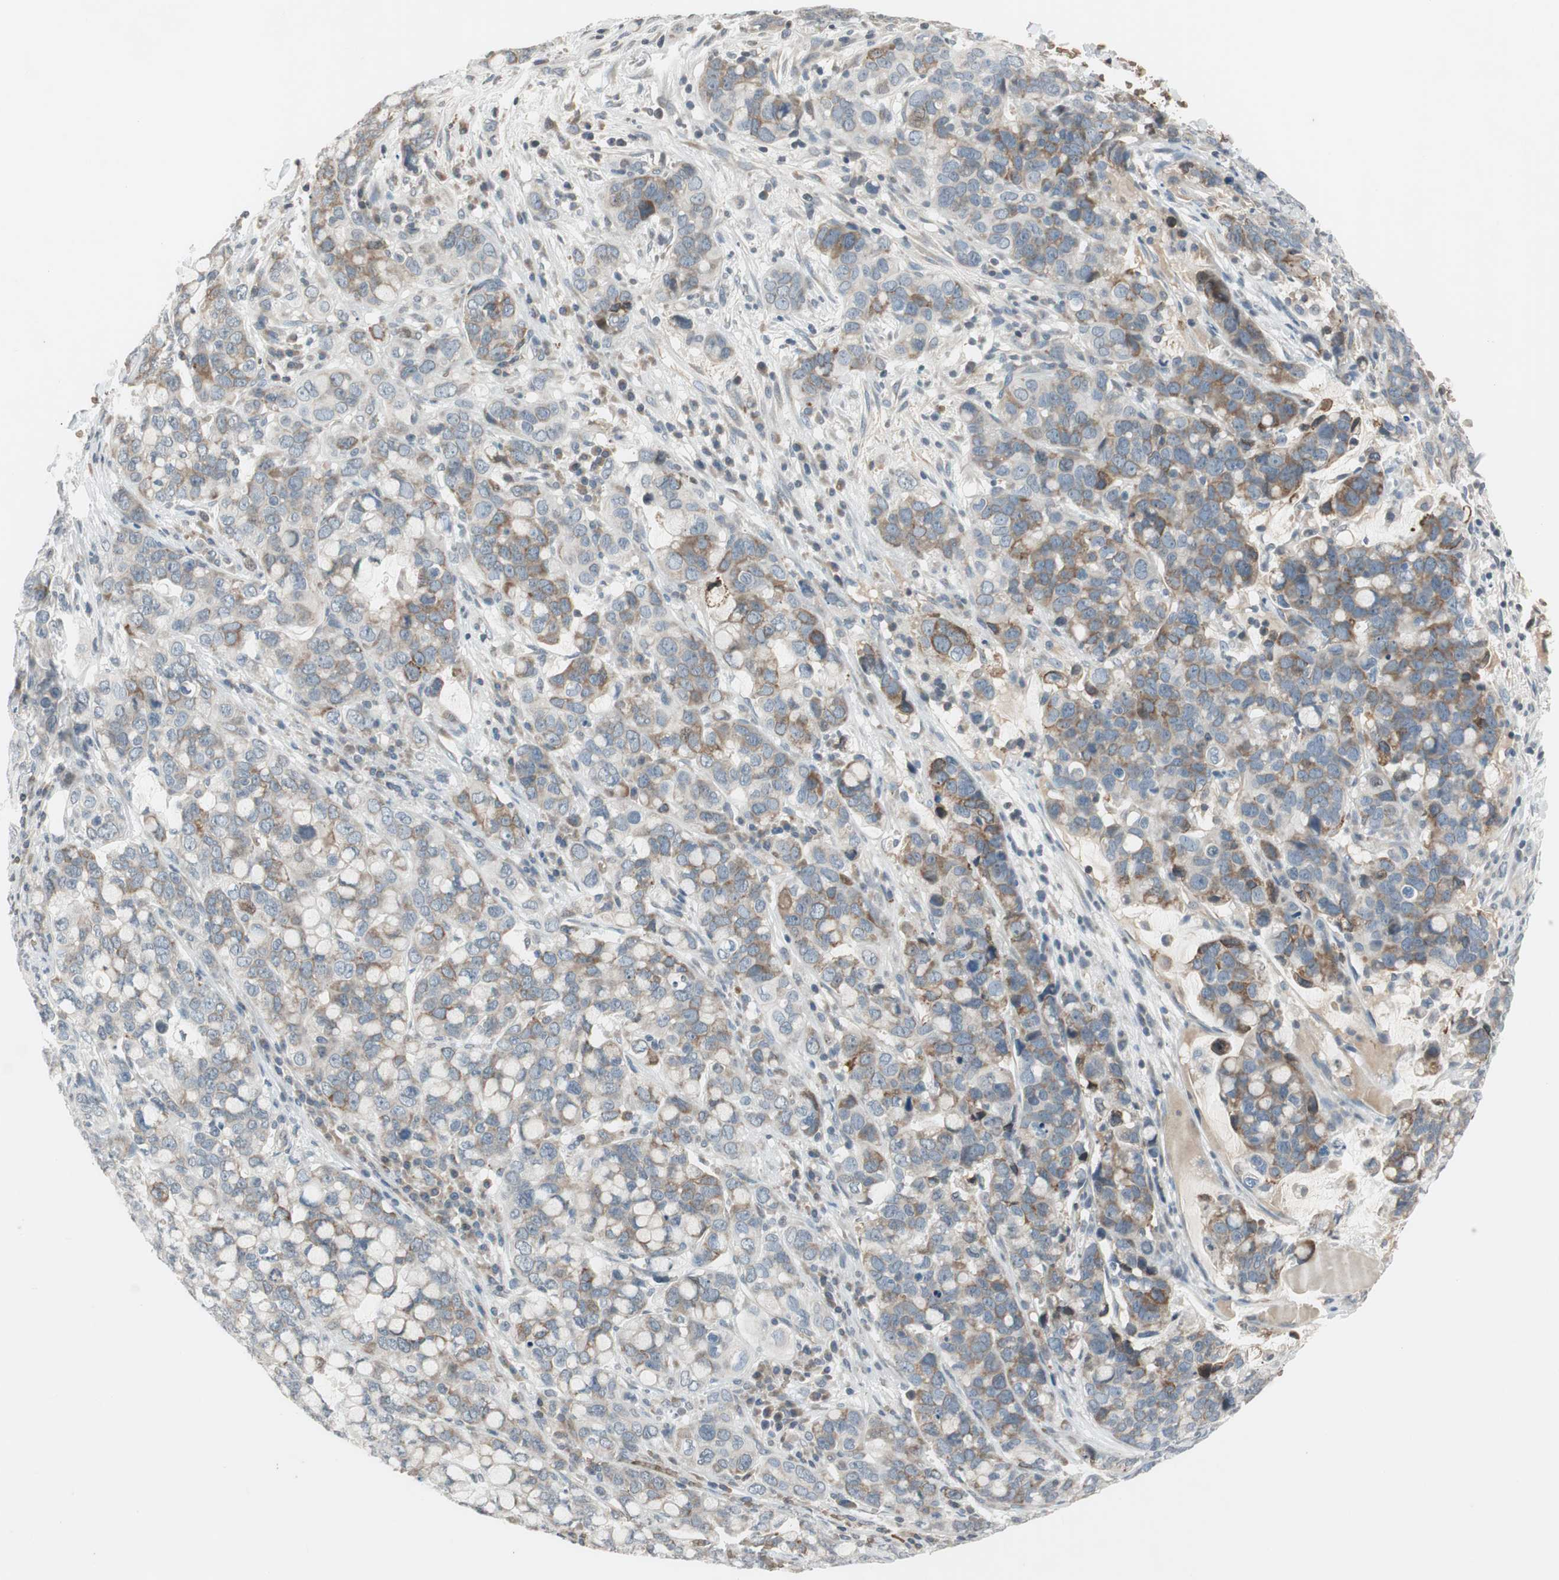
{"staining": {"intensity": "moderate", "quantity": "25%-75%", "location": "cytoplasmic/membranous"}, "tissue": "stomach cancer", "cell_type": "Tumor cells", "image_type": "cancer", "snomed": [{"axis": "morphology", "description": "Adenocarcinoma, NOS"}, {"axis": "topography", "description": "Stomach, lower"}], "caption": "IHC photomicrograph of stomach adenocarcinoma stained for a protein (brown), which displays medium levels of moderate cytoplasmic/membranous expression in about 25%-75% of tumor cells.", "gene": "GYPC", "patient": {"sex": "male", "age": 84}}